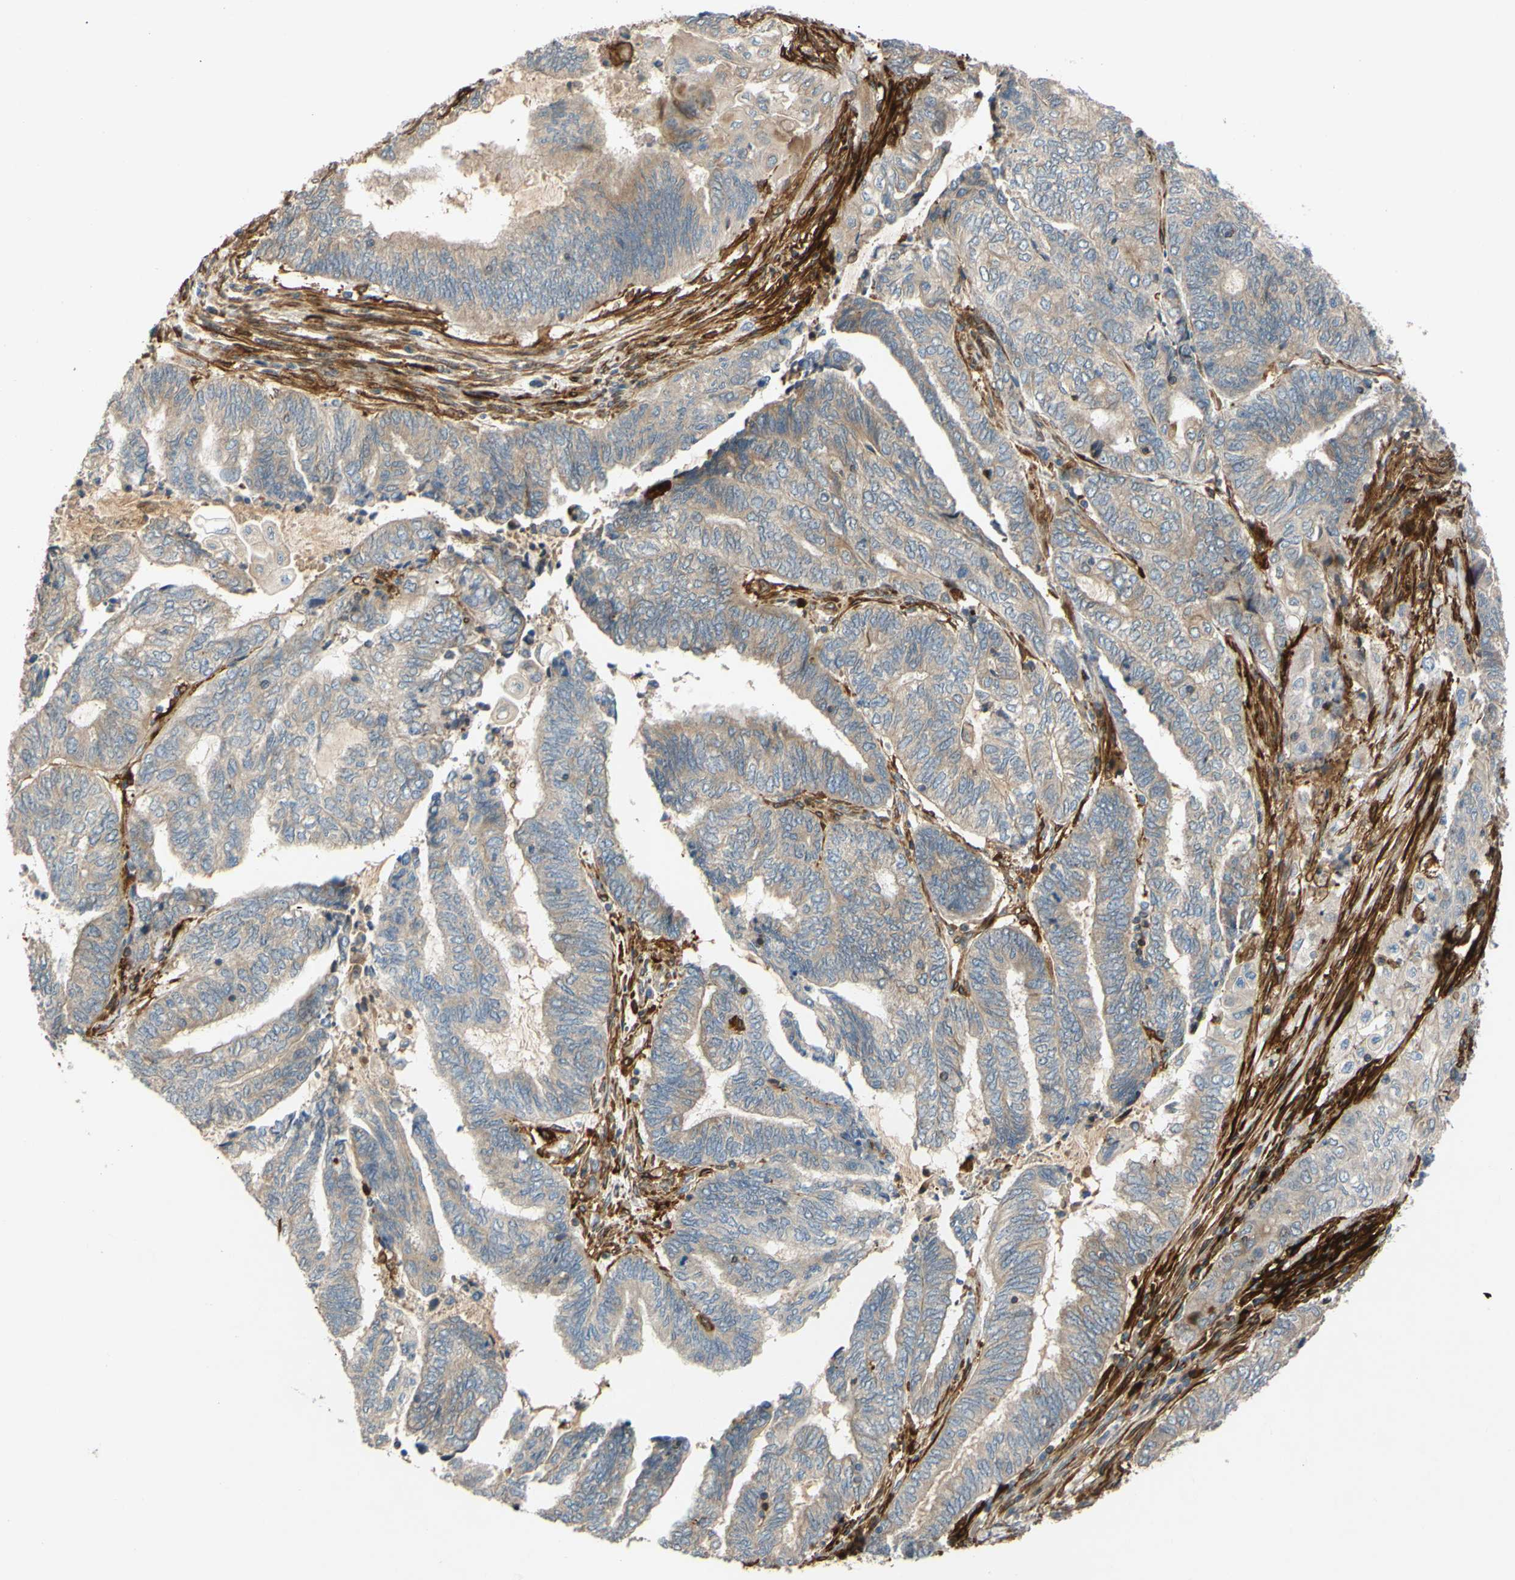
{"staining": {"intensity": "weak", "quantity": ">75%", "location": "cytoplasmic/membranous"}, "tissue": "endometrial cancer", "cell_type": "Tumor cells", "image_type": "cancer", "snomed": [{"axis": "morphology", "description": "Adenocarcinoma, NOS"}, {"axis": "topography", "description": "Uterus"}, {"axis": "topography", "description": "Endometrium"}], "caption": "Protein analysis of adenocarcinoma (endometrial) tissue exhibits weak cytoplasmic/membranous expression in approximately >75% of tumor cells.", "gene": "SPTLC1", "patient": {"sex": "female", "age": 70}}